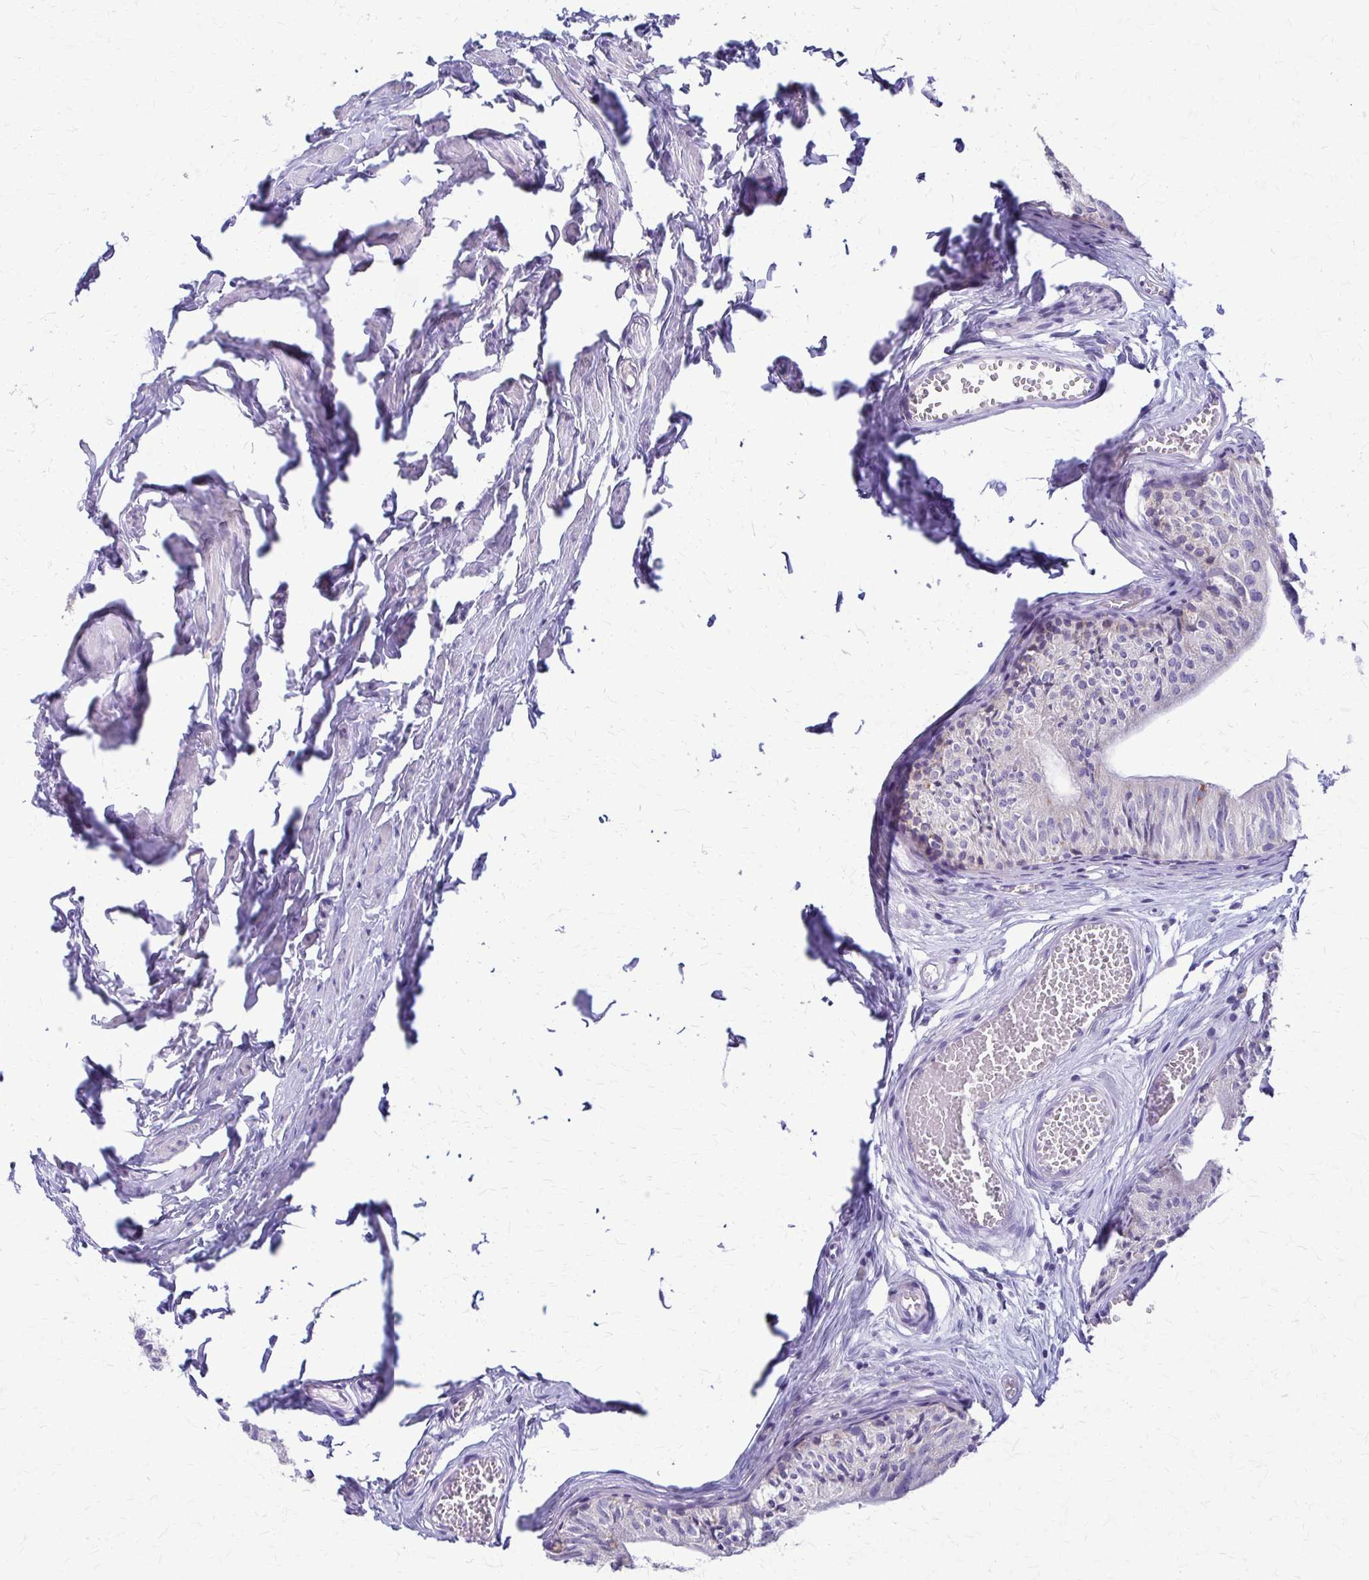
{"staining": {"intensity": "negative", "quantity": "none", "location": "none"}, "tissue": "epididymis", "cell_type": "Glandular cells", "image_type": "normal", "snomed": [{"axis": "morphology", "description": "Normal tissue, NOS"}, {"axis": "topography", "description": "Epididymis"}], "caption": "The immunohistochemistry image has no significant staining in glandular cells of epididymis. (Brightfield microscopy of DAB IHC at high magnification).", "gene": "SAMD13", "patient": {"sex": "male", "age": 25}}